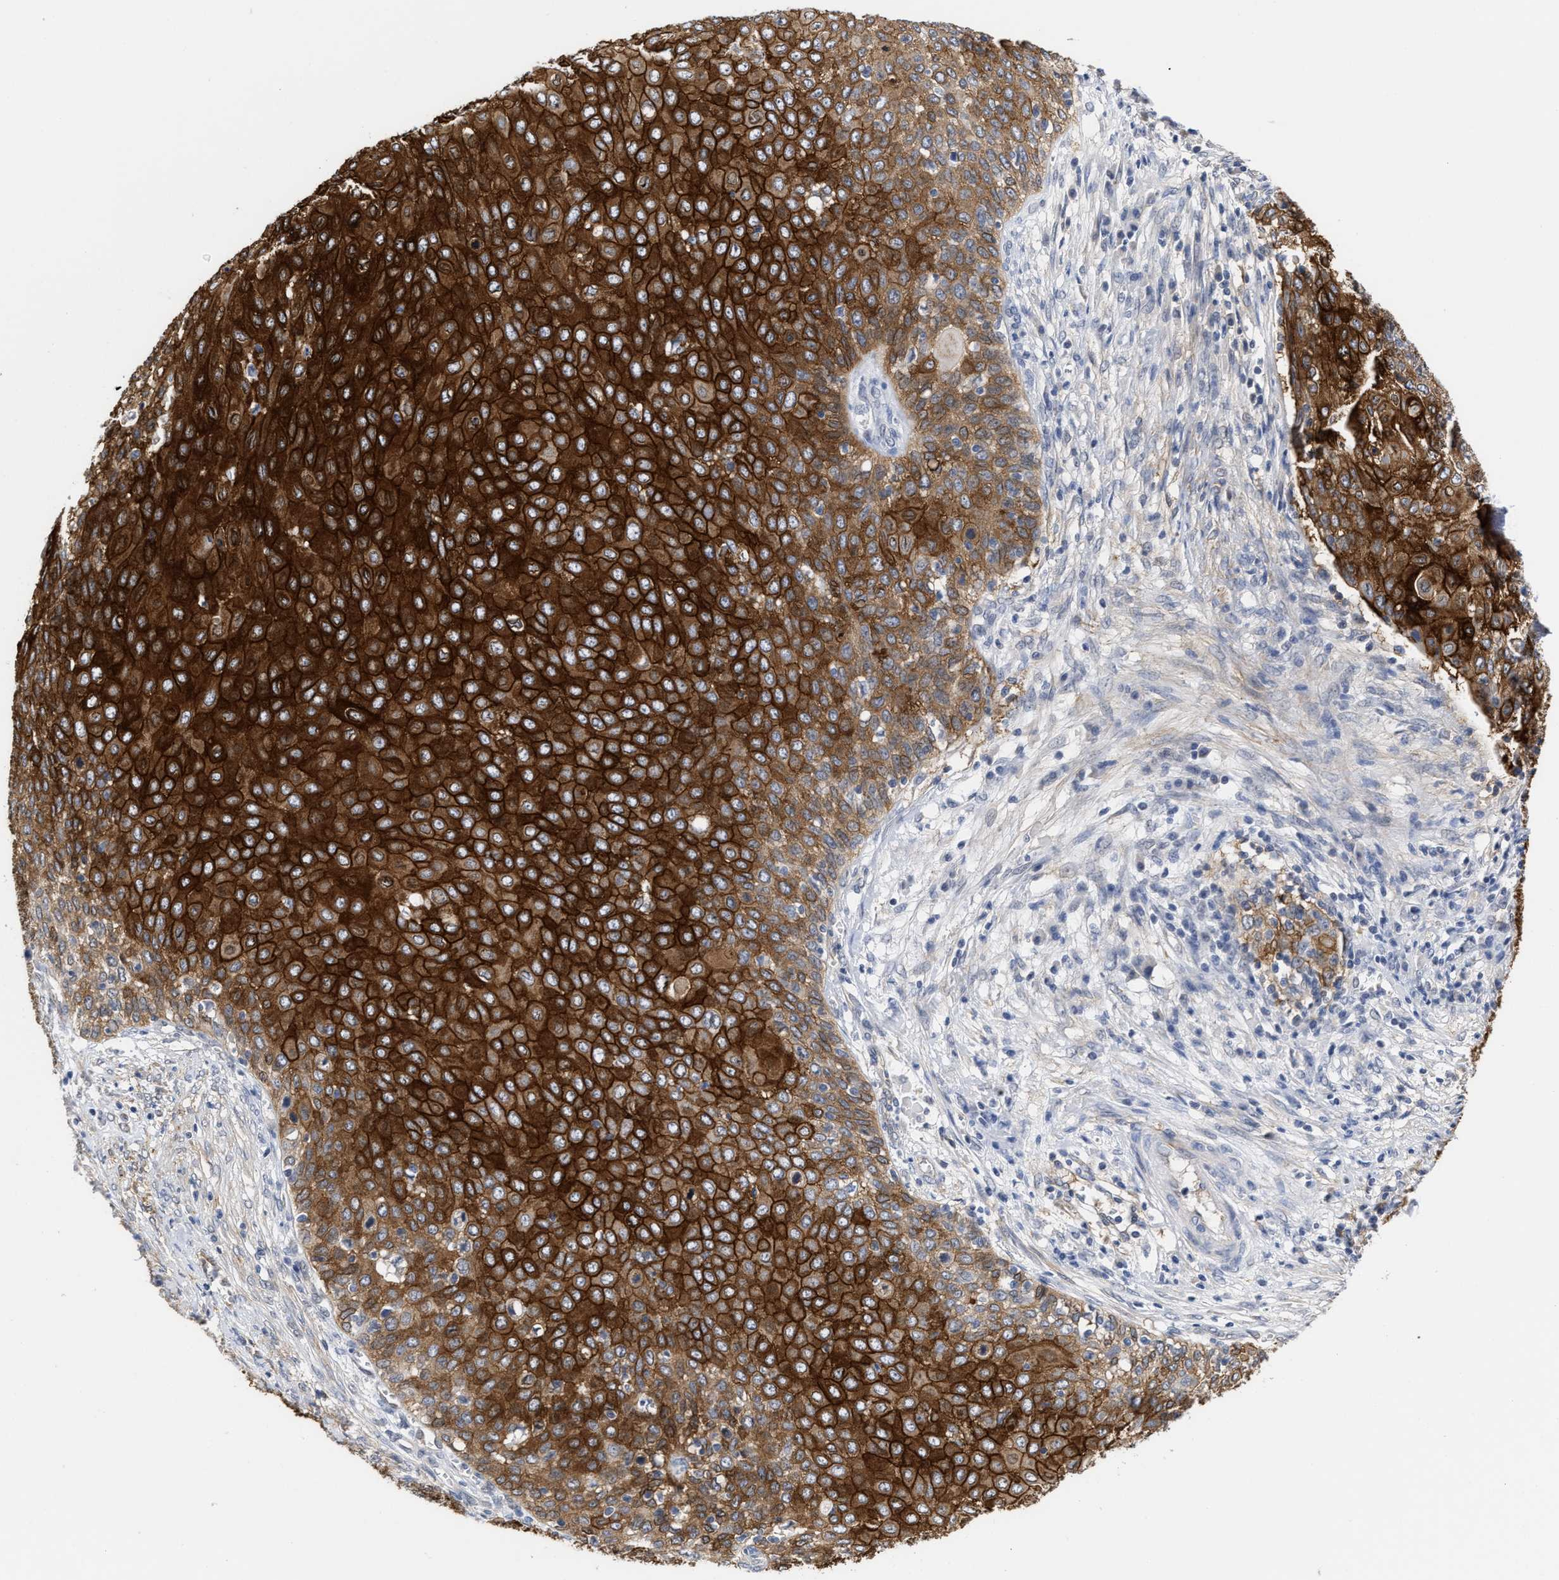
{"staining": {"intensity": "strong", "quantity": ">75%", "location": "cytoplasmic/membranous"}, "tissue": "cervical cancer", "cell_type": "Tumor cells", "image_type": "cancer", "snomed": [{"axis": "morphology", "description": "Squamous cell carcinoma, NOS"}, {"axis": "topography", "description": "Cervix"}], "caption": "Cervical squamous cell carcinoma stained with a protein marker shows strong staining in tumor cells.", "gene": "AHNAK2", "patient": {"sex": "female", "age": 39}}